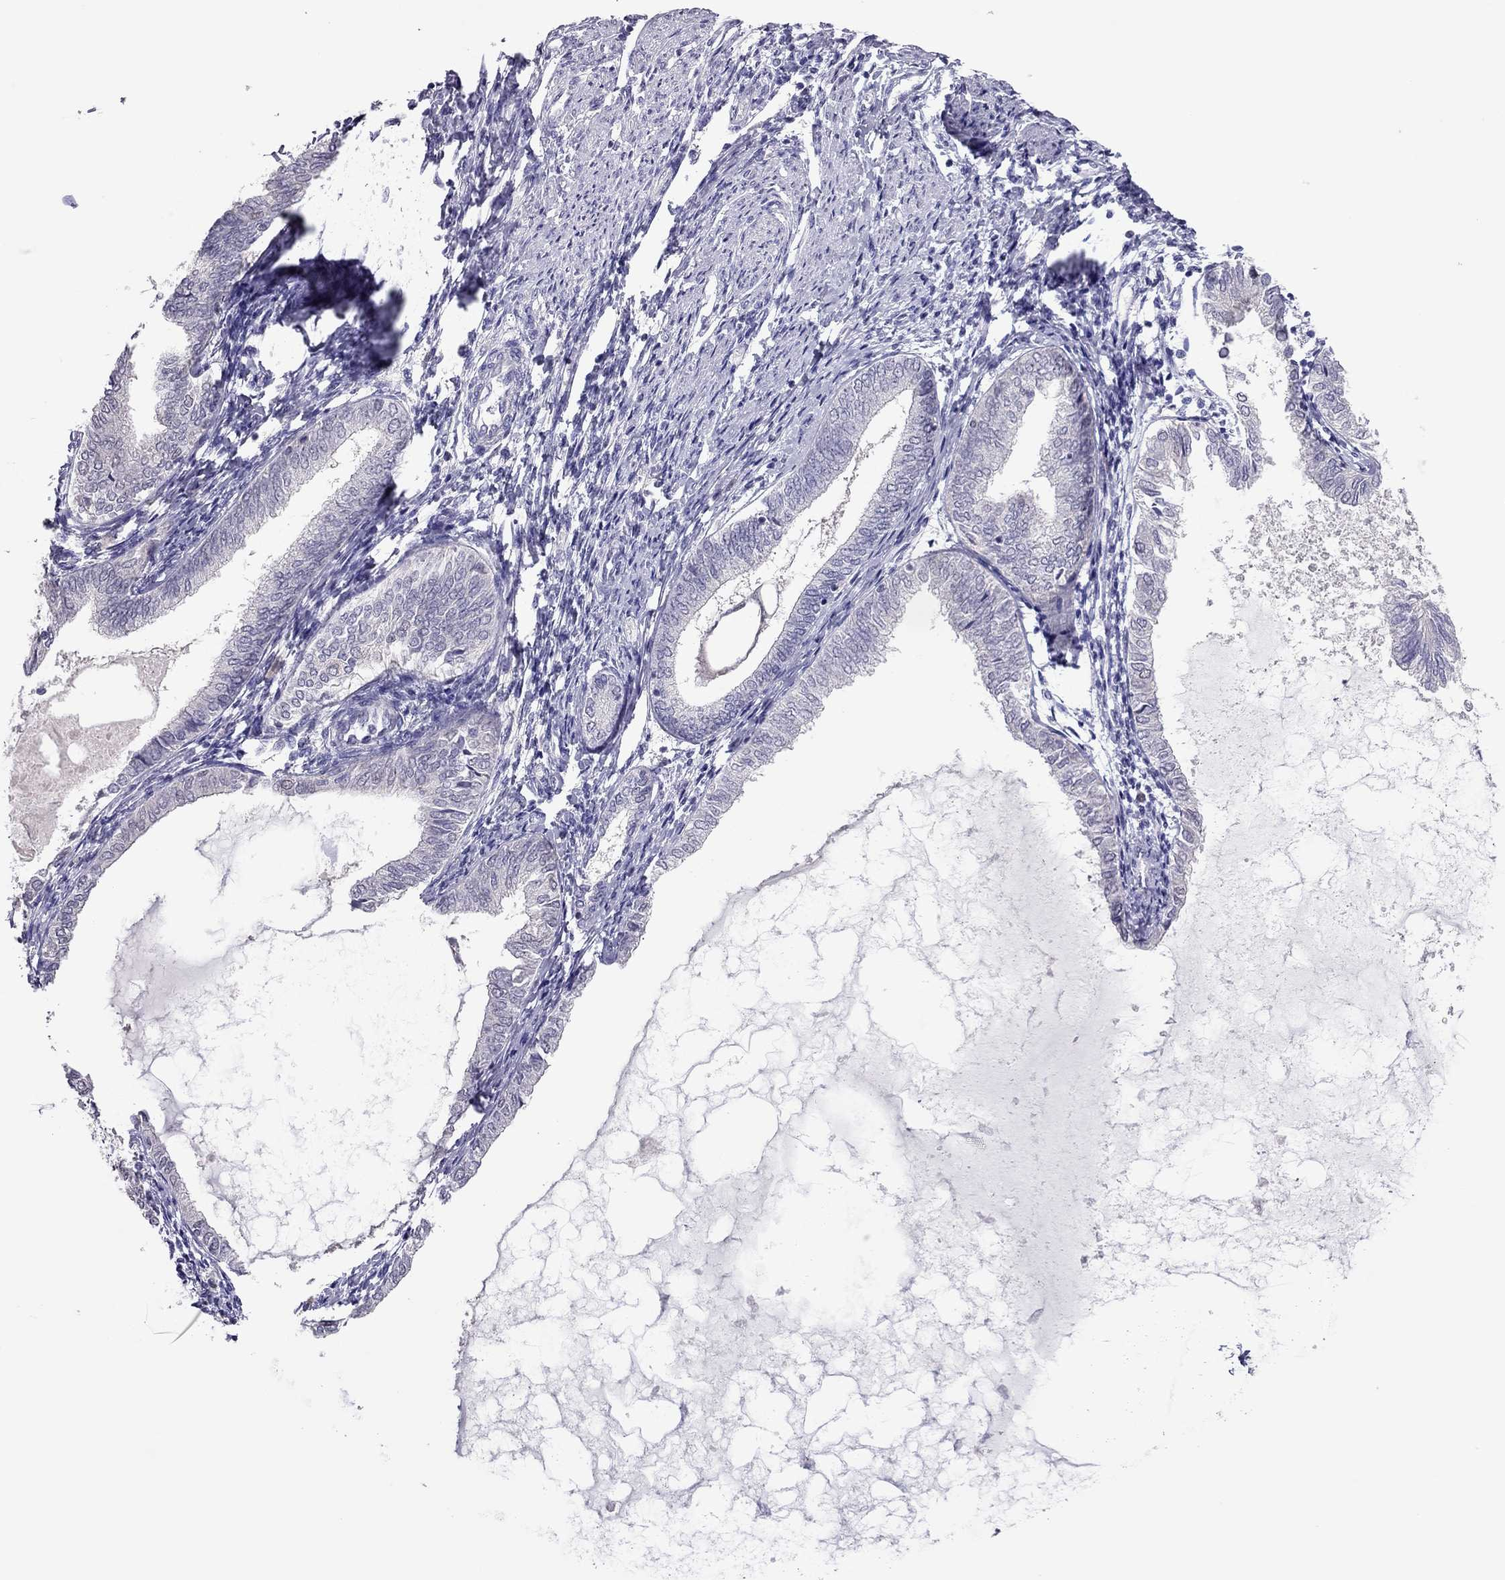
{"staining": {"intensity": "negative", "quantity": "none", "location": "none"}, "tissue": "endometrial cancer", "cell_type": "Tumor cells", "image_type": "cancer", "snomed": [{"axis": "morphology", "description": "Adenocarcinoma, NOS"}, {"axis": "topography", "description": "Endometrium"}], "caption": "An immunohistochemistry histopathology image of endometrial cancer is shown. There is no staining in tumor cells of endometrial cancer. The staining is performed using DAB brown chromogen with nuclei counter-stained in using hematoxylin.", "gene": "SPINT3", "patient": {"sex": "female", "age": 68}}